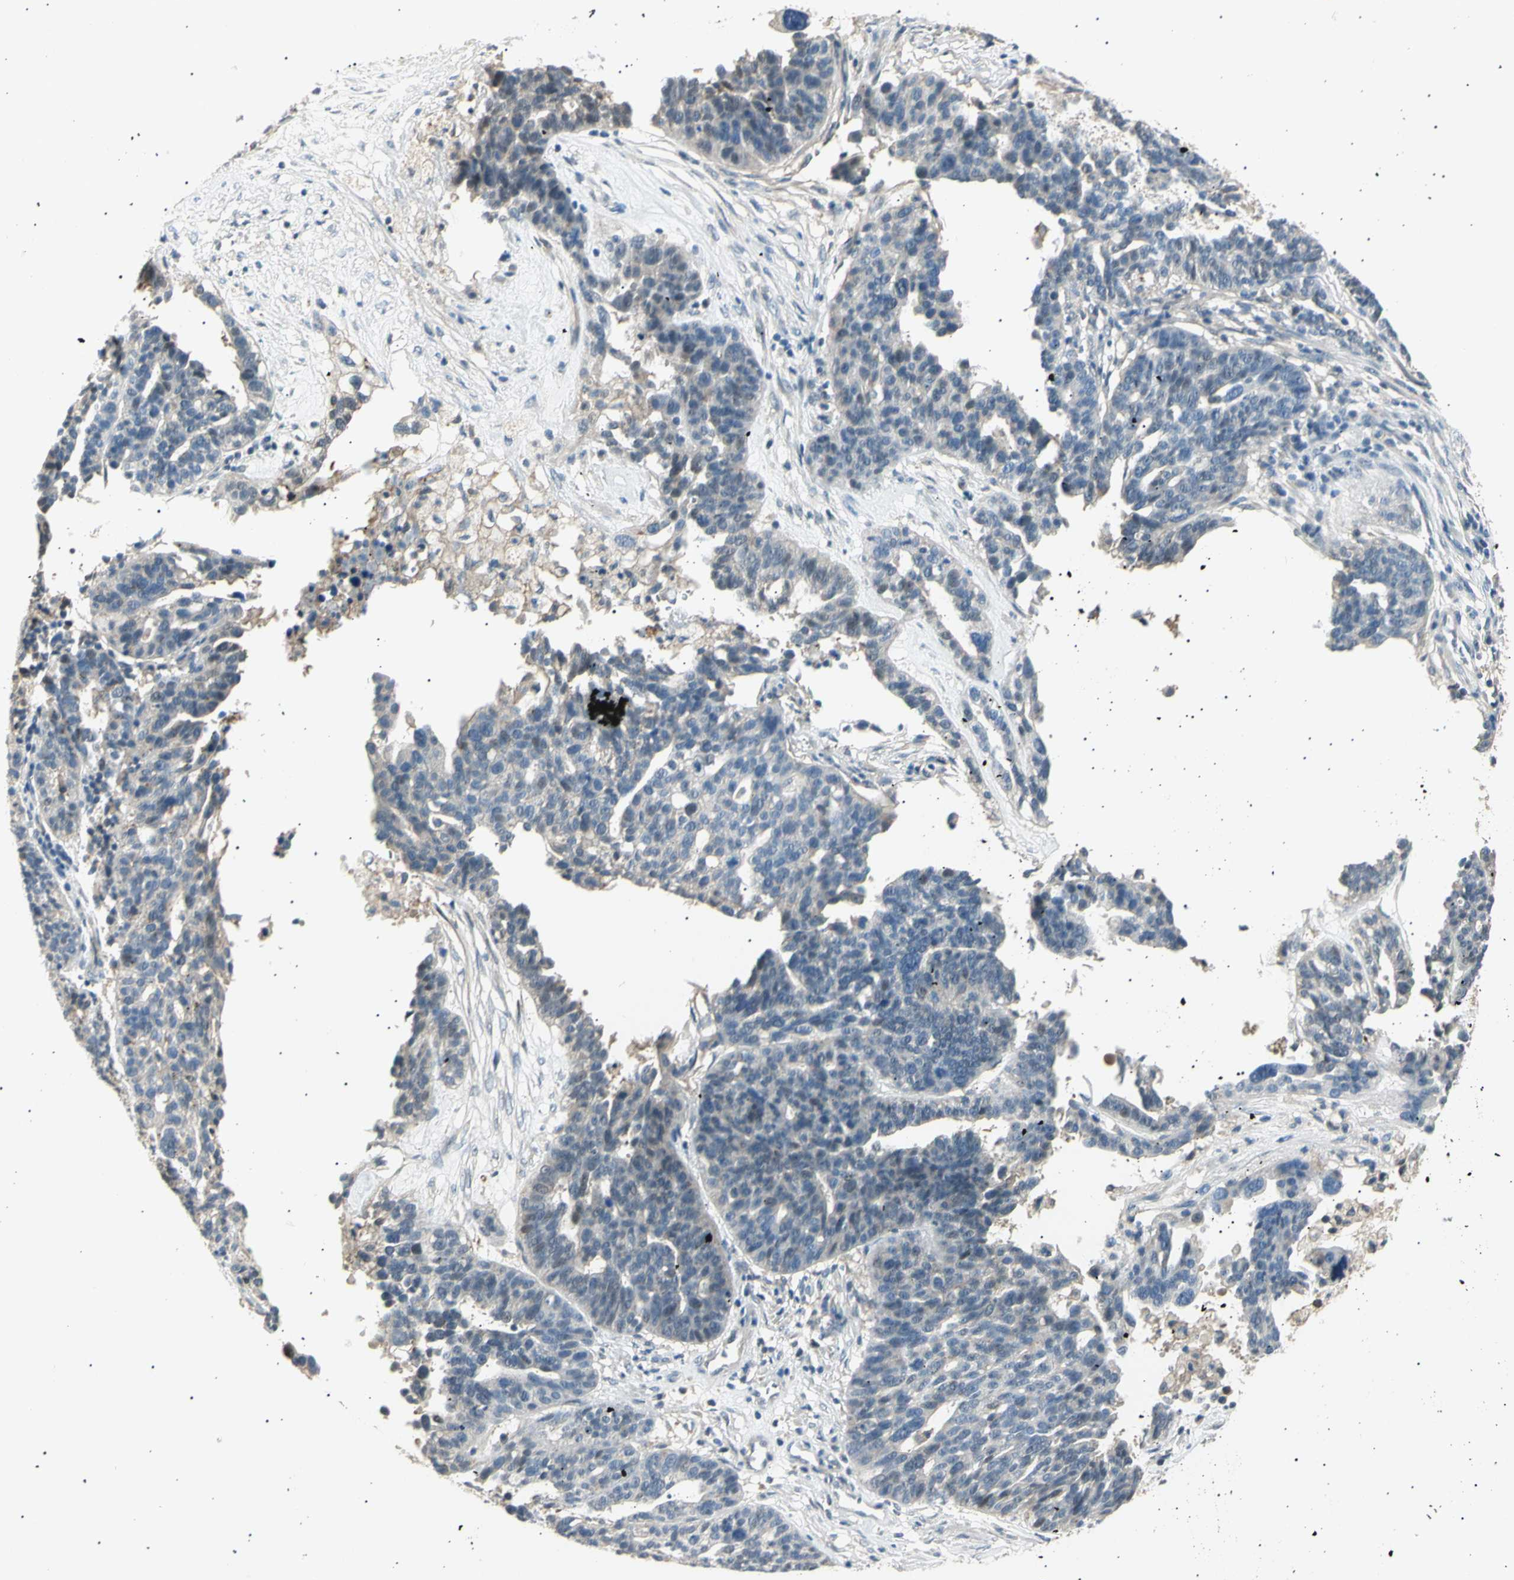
{"staining": {"intensity": "negative", "quantity": "none", "location": "none"}, "tissue": "ovarian cancer", "cell_type": "Tumor cells", "image_type": "cancer", "snomed": [{"axis": "morphology", "description": "Cystadenocarcinoma, serous, NOS"}, {"axis": "topography", "description": "Ovary"}], "caption": "Tumor cells show no significant staining in ovarian cancer.", "gene": "LHPP", "patient": {"sex": "female", "age": 59}}